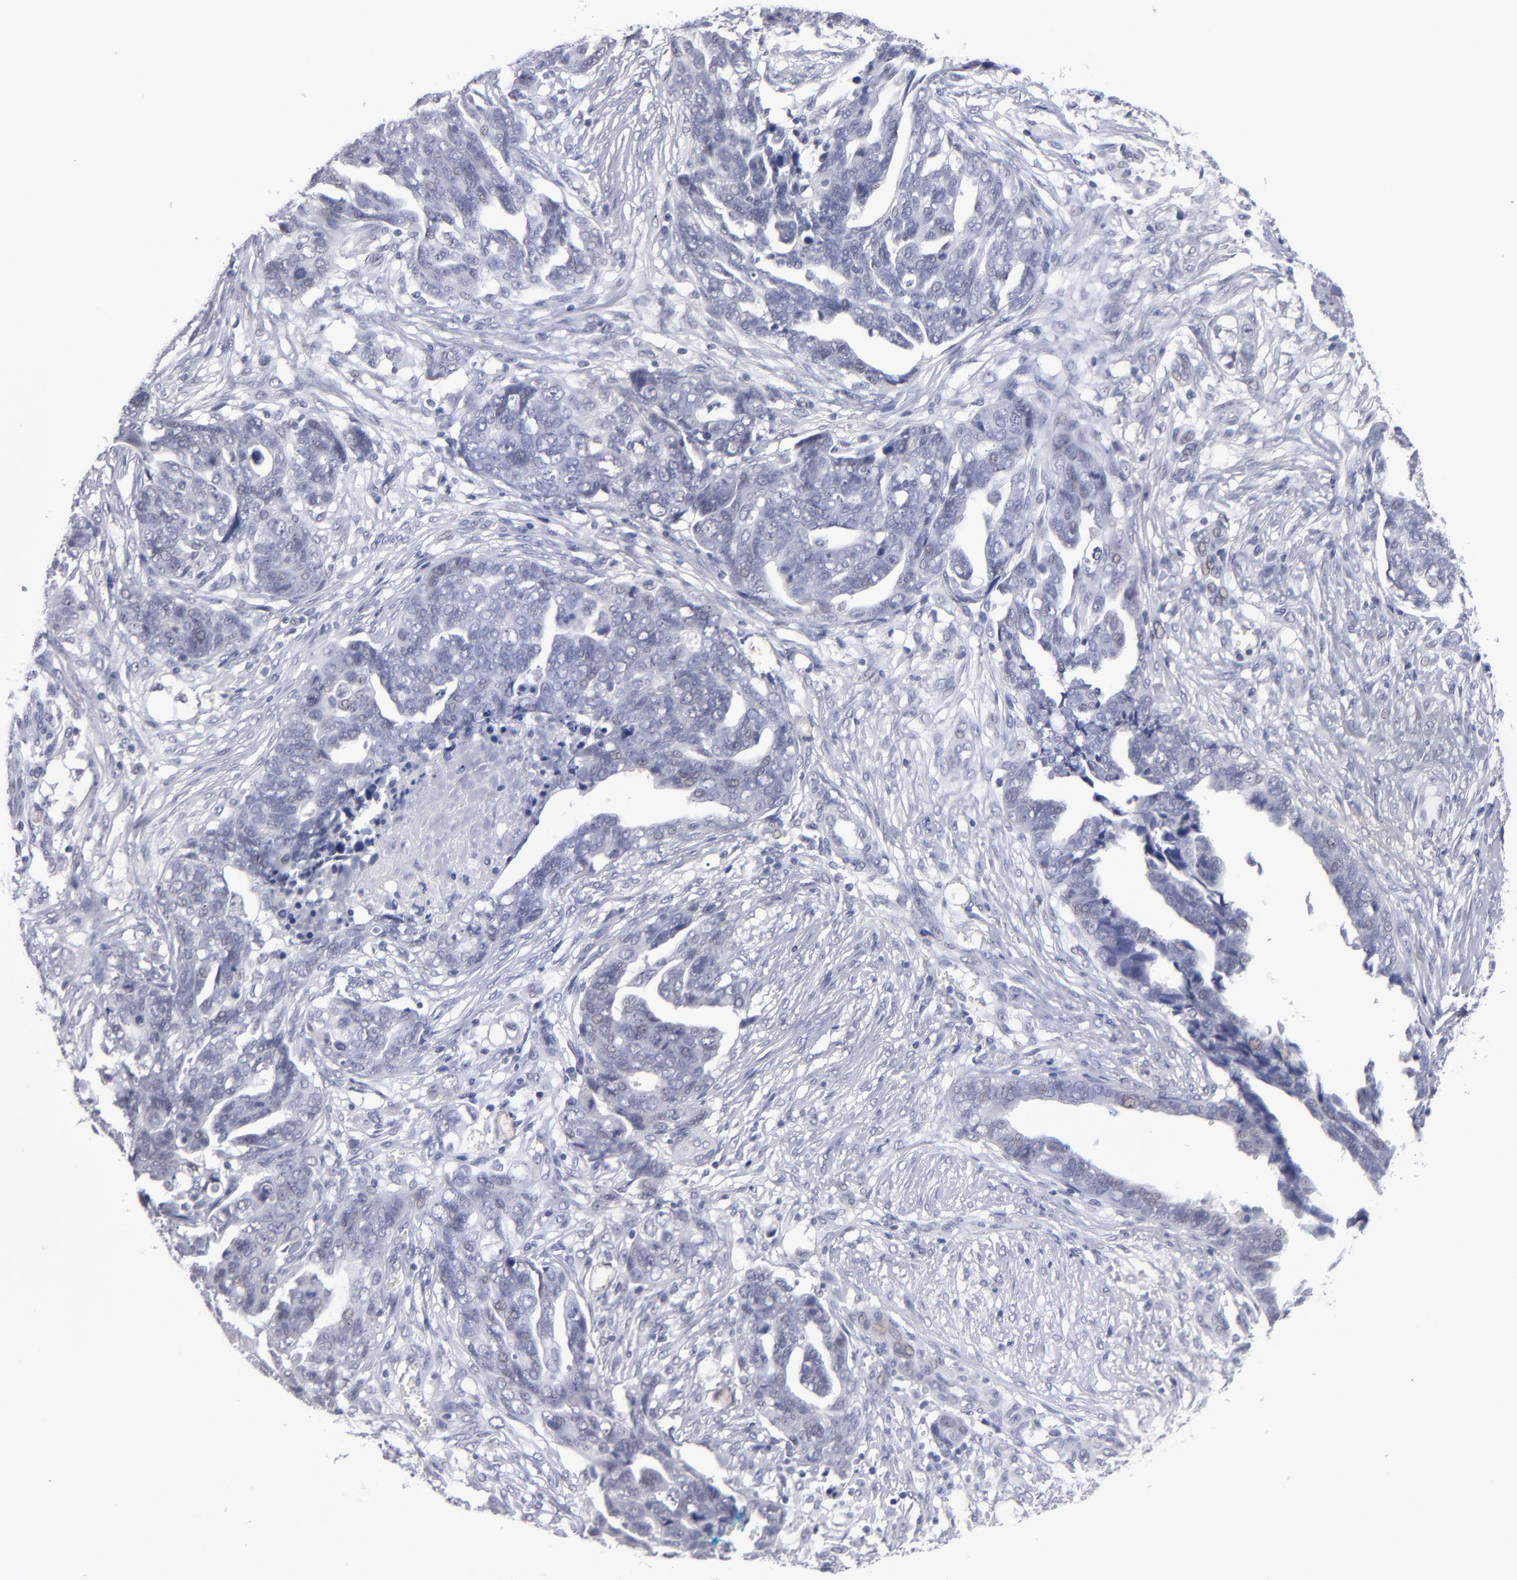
{"staining": {"intensity": "weak", "quantity": "<25%", "location": "nuclear"}, "tissue": "ovarian cancer", "cell_type": "Tumor cells", "image_type": "cancer", "snomed": [{"axis": "morphology", "description": "Normal tissue, NOS"}, {"axis": "morphology", "description": "Cystadenocarcinoma, serous, NOS"}, {"axis": "topography", "description": "Fallopian tube"}, {"axis": "topography", "description": "Ovary"}], "caption": "The histopathology image shows no significant expression in tumor cells of ovarian serous cystadenocarcinoma. Nuclei are stained in blue.", "gene": "TEX11", "patient": {"sex": "female", "age": 56}}